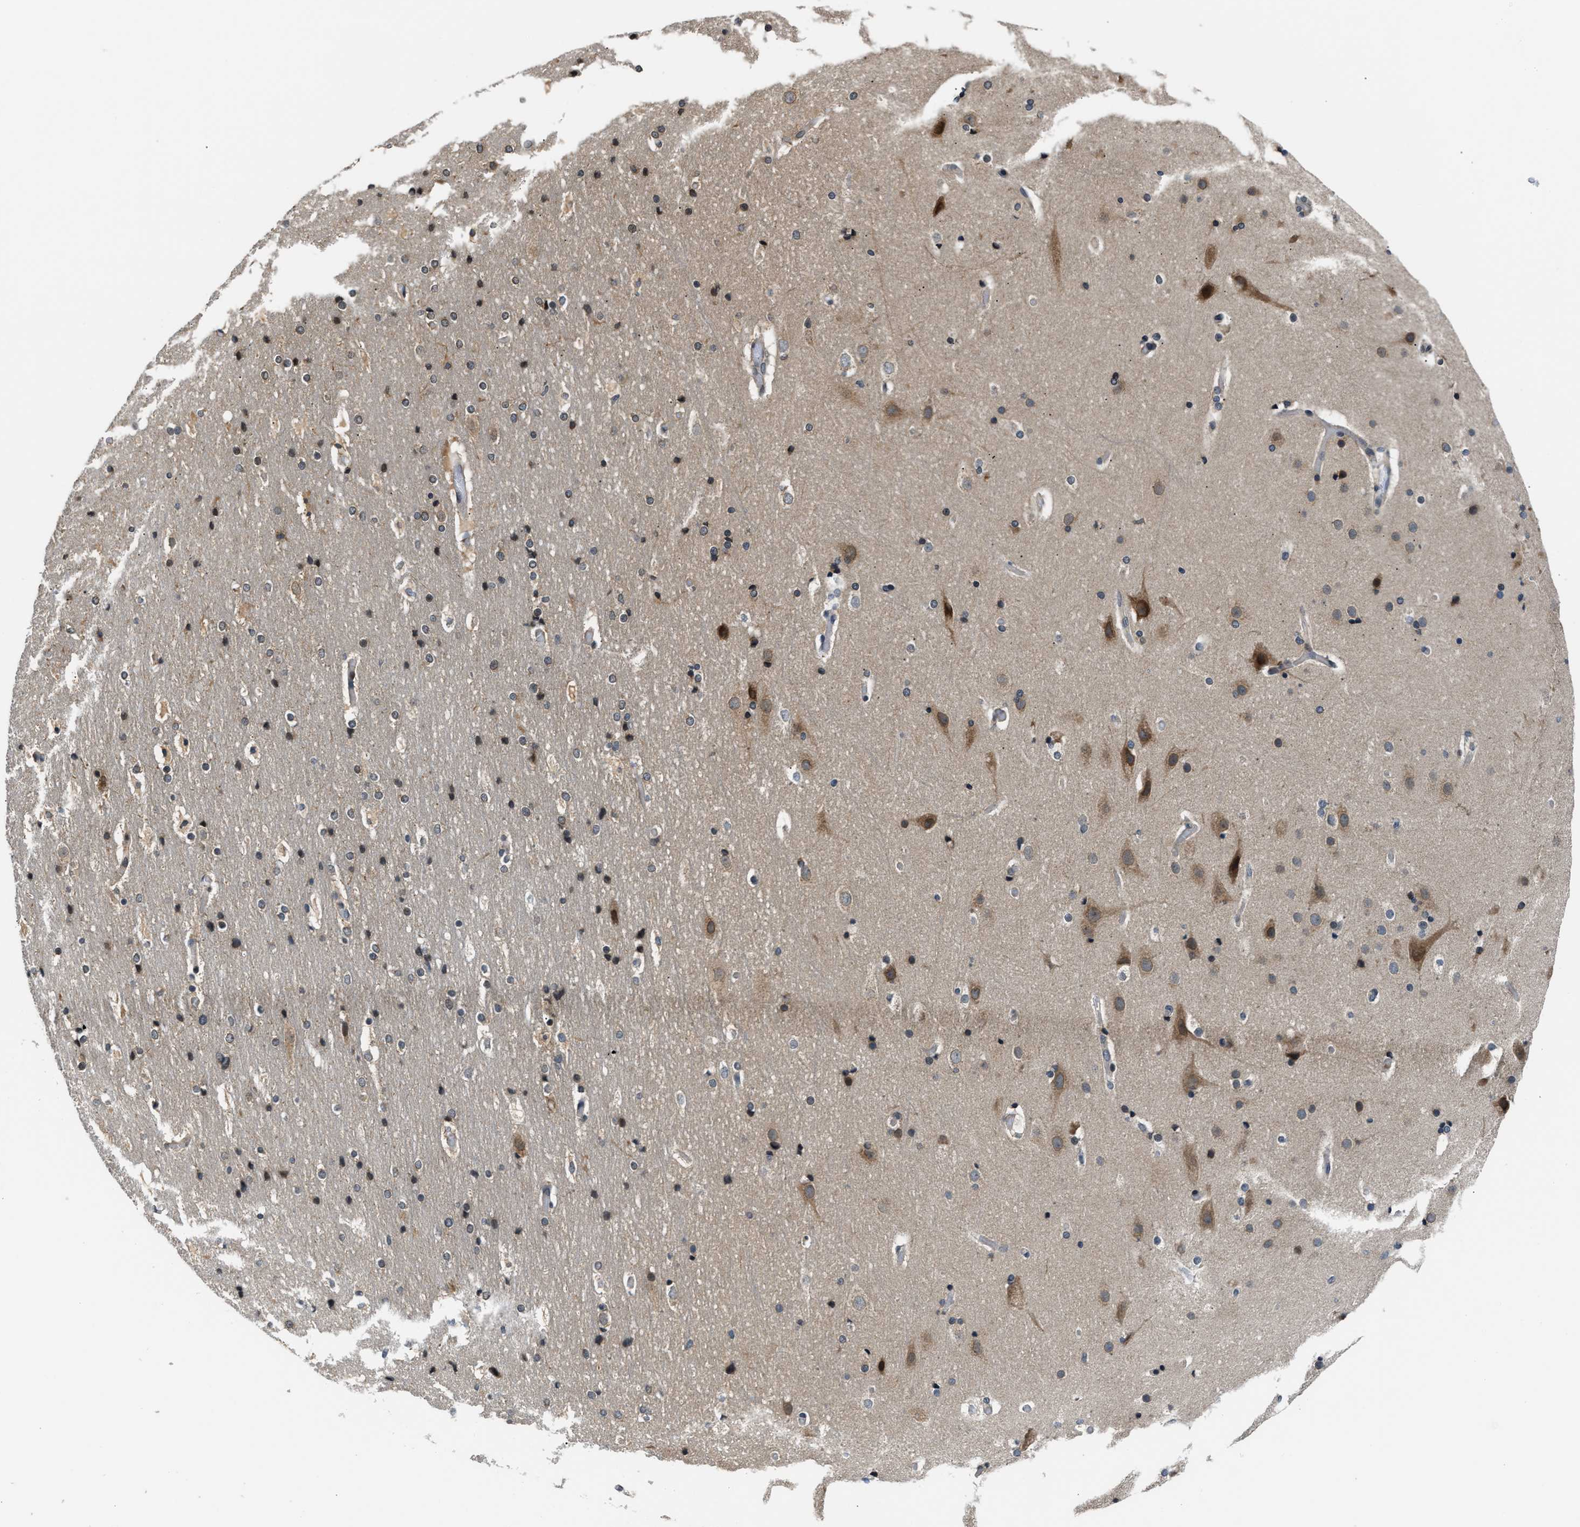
{"staining": {"intensity": "negative", "quantity": "none", "location": "none"}, "tissue": "cerebral cortex", "cell_type": "Endothelial cells", "image_type": "normal", "snomed": [{"axis": "morphology", "description": "Normal tissue, NOS"}, {"axis": "topography", "description": "Cerebral cortex"}], "caption": "This is a photomicrograph of immunohistochemistry staining of unremarkable cerebral cortex, which shows no expression in endothelial cells.", "gene": "RAB29", "patient": {"sex": "male", "age": 57}}